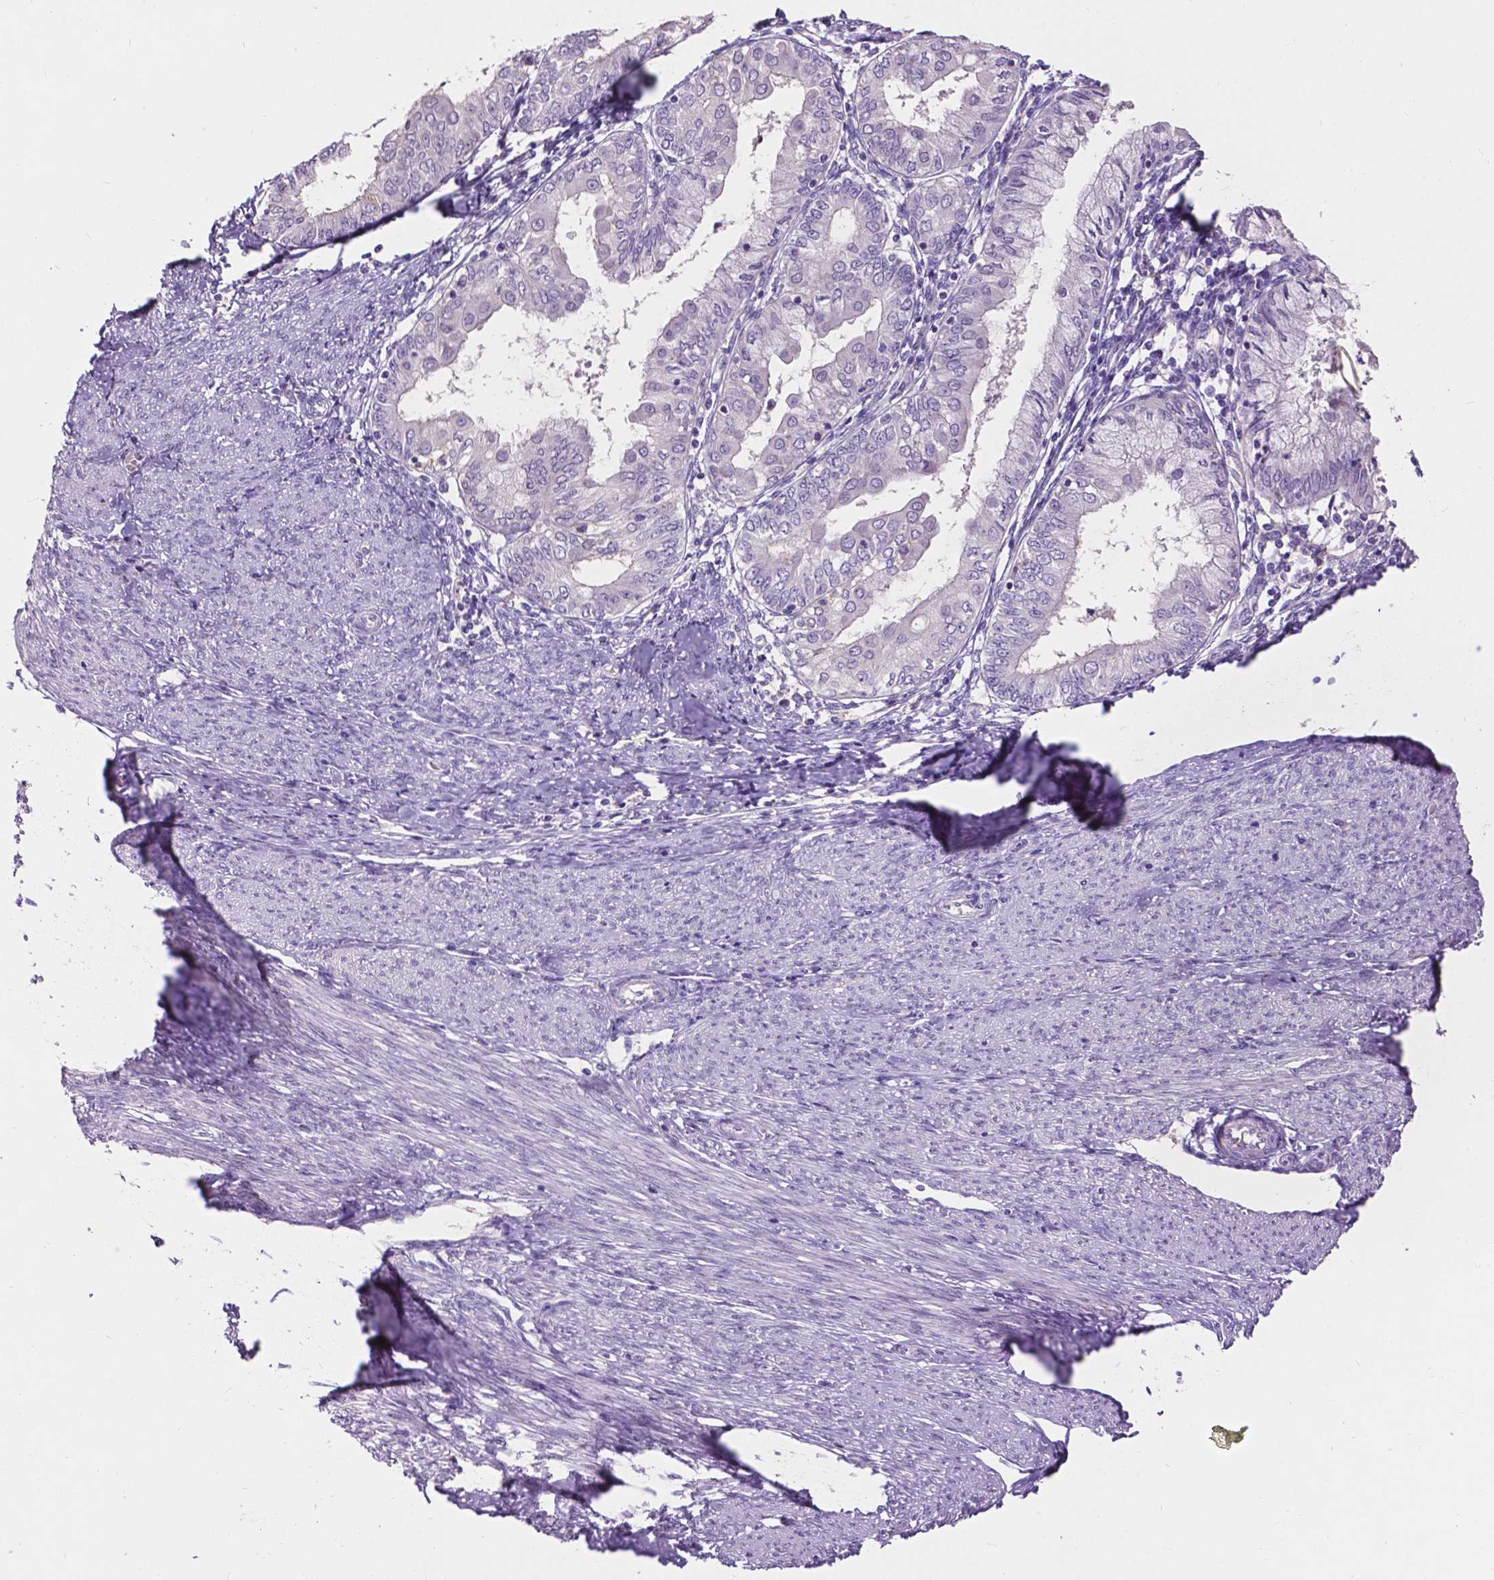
{"staining": {"intensity": "negative", "quantity": "none", "location": "none"}, "tissue": "endometrial cancer", "cell_type": "Tumor cells", "image_type": "cancer", "snomed": [{"axis": "morphology", "description": "Adenocarcinoma, NOS"}, {"axis": "topography", "description": "Endometrium"}], "caption": "Endometrial cancer stained for a protein using immunohistochemistry reveals no staining tumor cells.", "gene": "PLSCR1", "patient": {"sex": "female", "age": 68}}